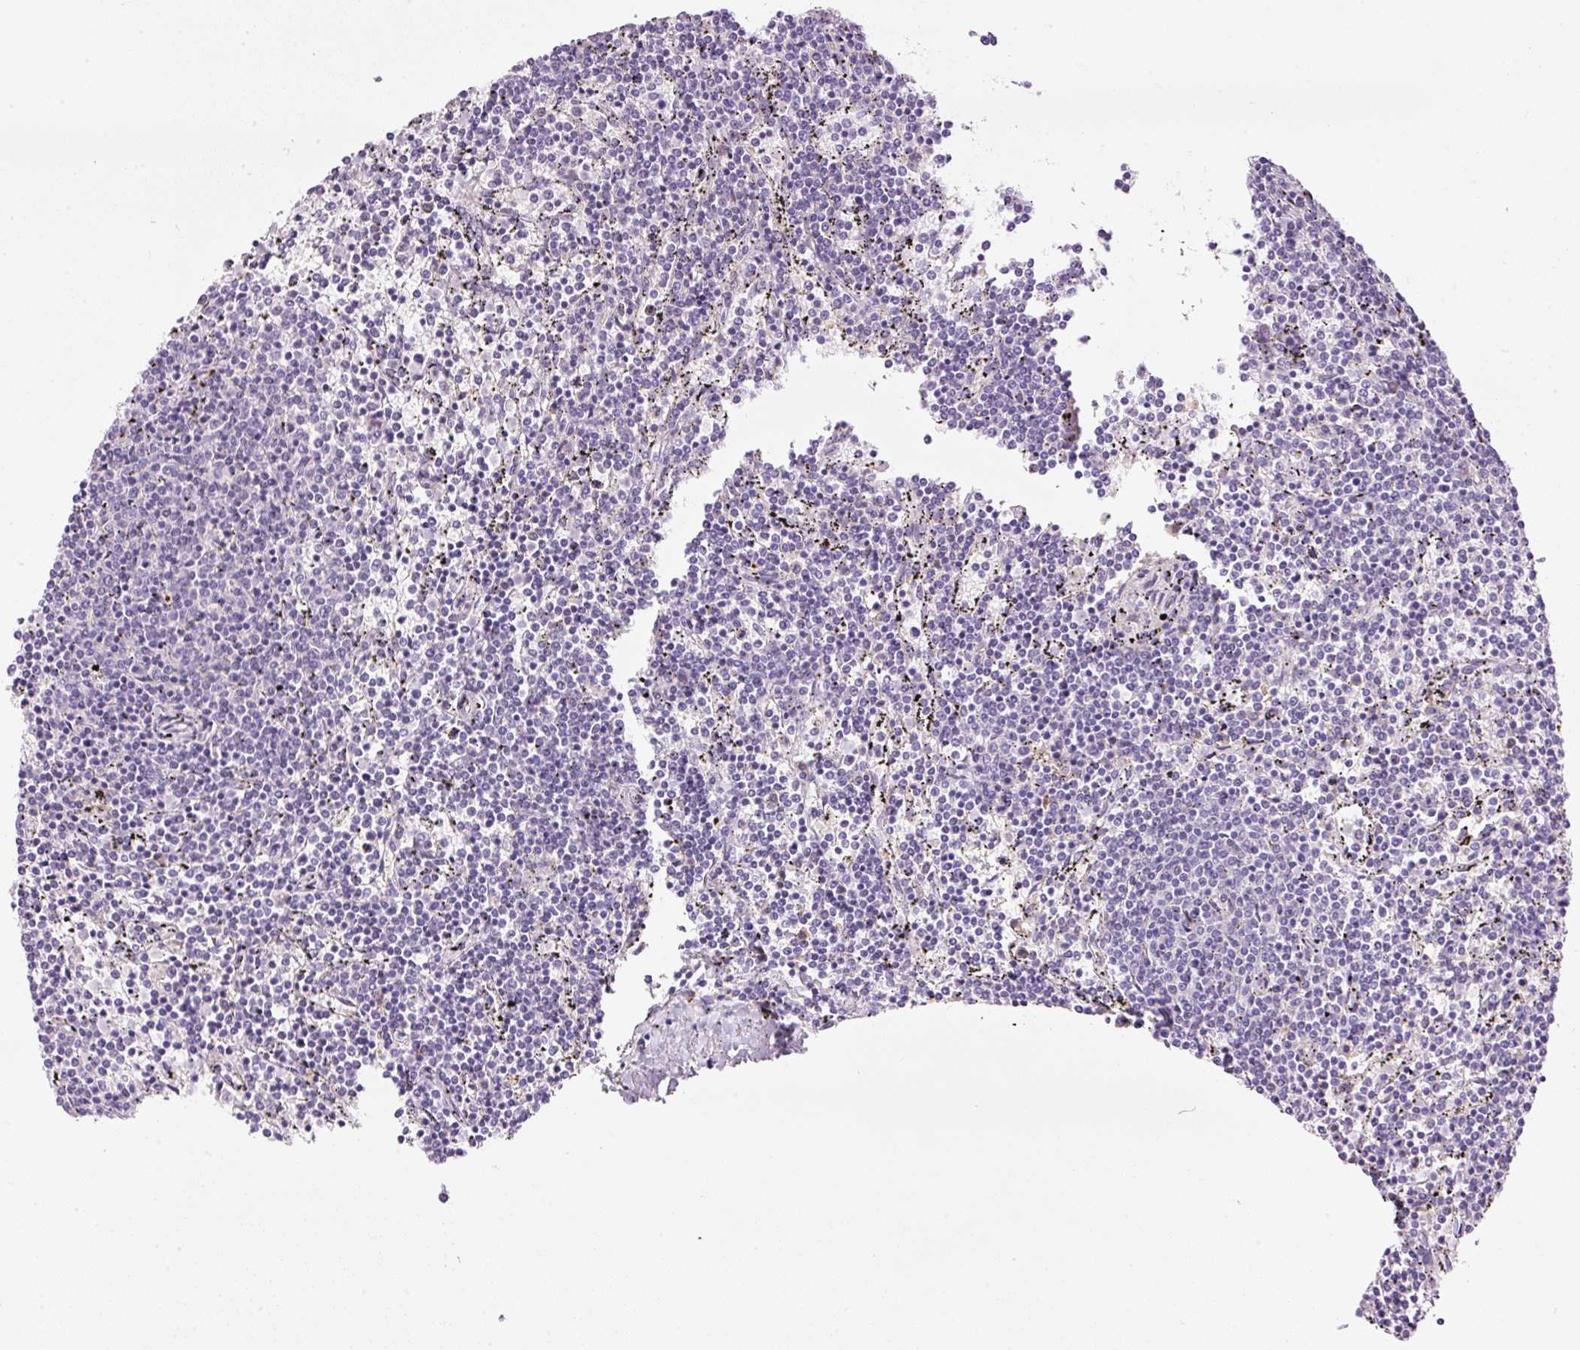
{"staining": {"intensity": "negative", "quantity": "none", "location": "none"}, "tissue": "lymphoma", "cell_type": "Tumor cells", "image_type": "cancer", "snomed": [{"axis": "morphology", "description": "Malignant lymphoma, non-Hodgkin's type, Low grade"}, {"axis": "topography", "description": "Spleen"}], "caption": "Histopathology image shows no protein expression in tumor cells of lymphoma tissue. Nuclei are stained in blue.", "gene": "SRC", "patient": {"sex": "female", "age": 50}}